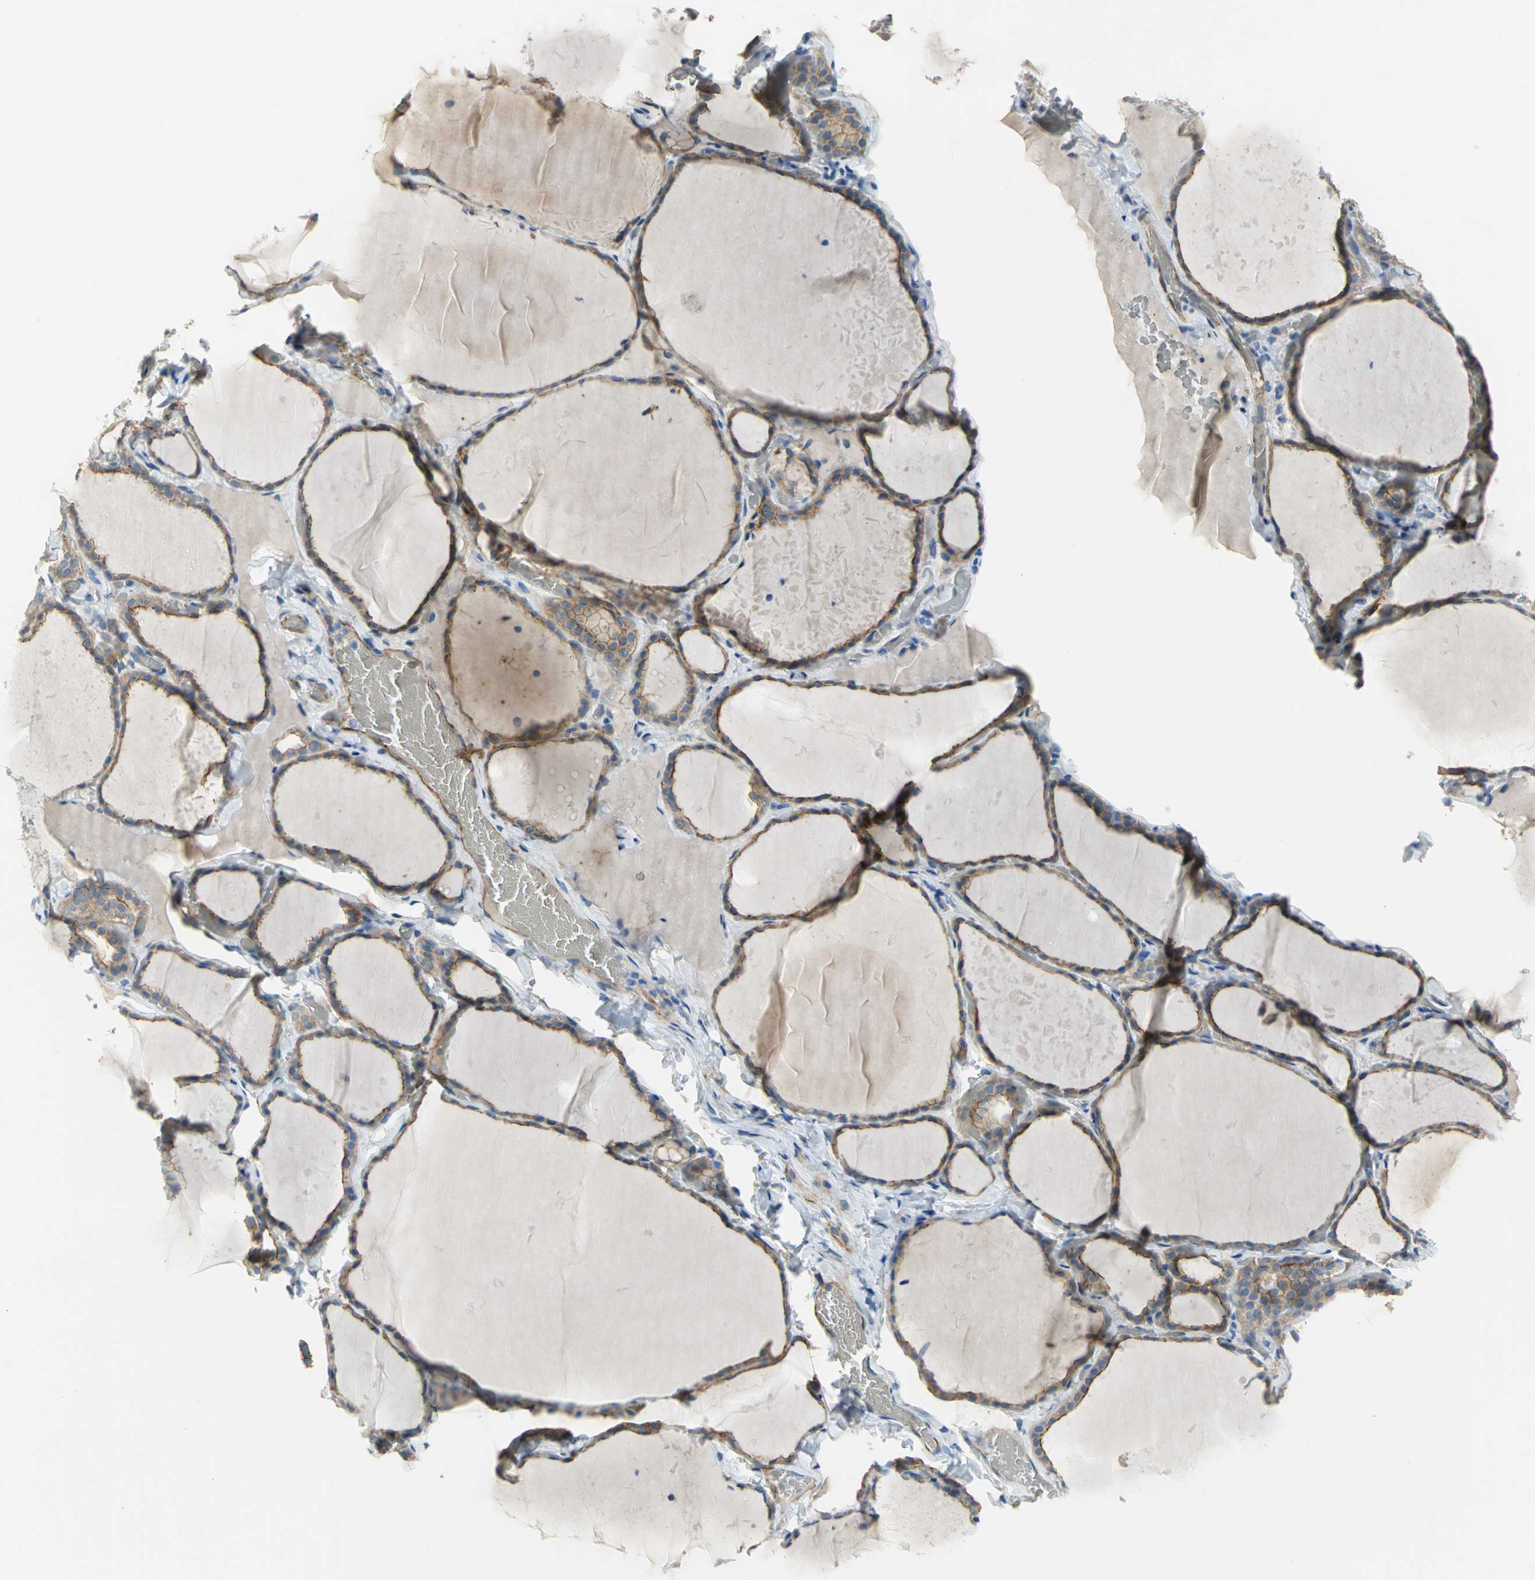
{"staining": {"intensity": "moderate", "quantity": ">75%", "location": "cytoplasmic/membranous"}, "tissue": "thyroid gland", "cell_type": "Glandular cells", "image_type": "normal", "snomed": [{"axis": "morphology", "description": "Normal tissue, NOS"}, {"axis": "topography", "description": "Thyroid gland"}], "caption": "Brown immunohistochemical staining in benign thyroid gland displays moderate cytoplasmic/membranous staining in approximately >75% of glandular cells.", "gene": "FLNB", "patient": {"sex": "female", "age": 22}}